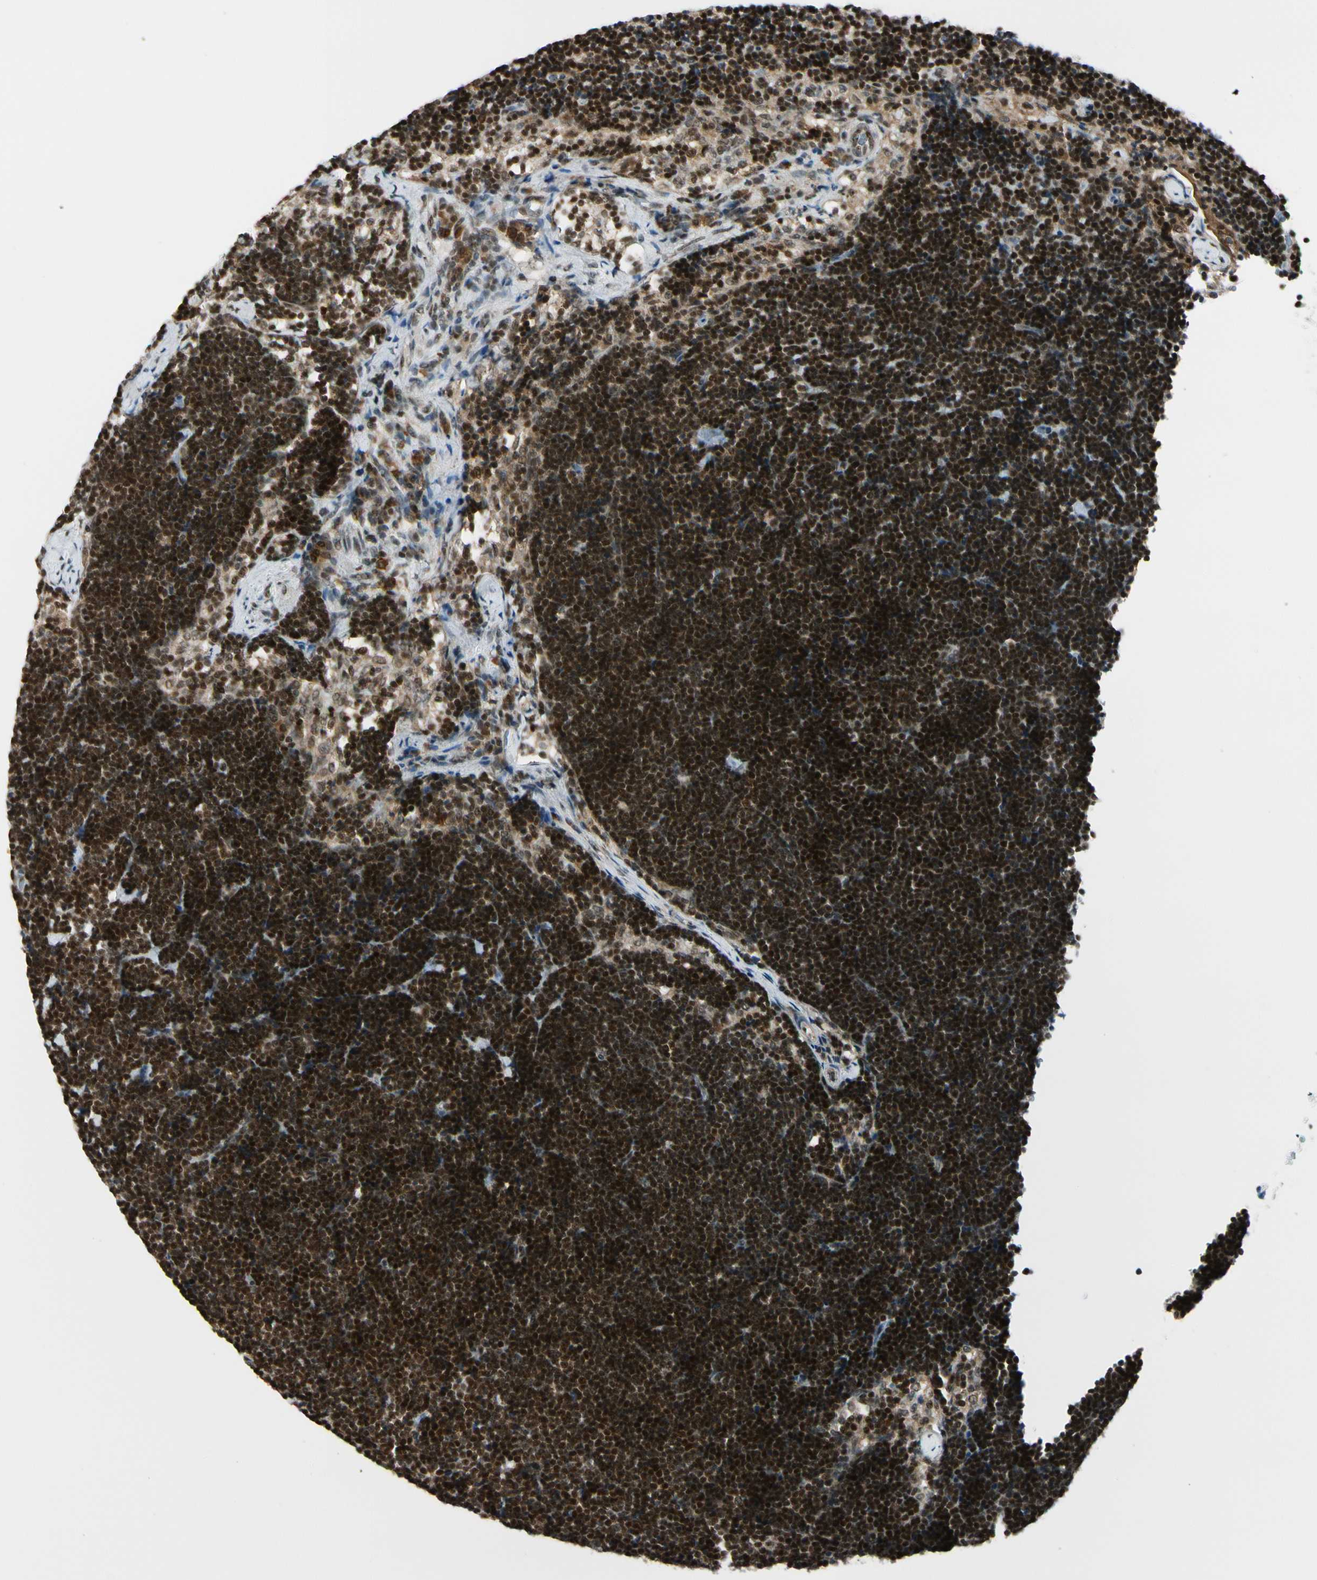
{"staining": {"intensity": "strong", "quantity": ">75%", "location": "cytoplasmic/membranous,nuclear"}, "tissue": "lymph node", "cell_type": "Germinal center cells", "image_type": "normal", "snomed": [{"axis": "morphology", "description": "Normal tissue, NOS"}, {"axis": "topography", "description": "Lymph node"}], "caption": "An image of human lymph node stained for a protein reveals strong cytoplasmic/membranous,nuclear brown staining in germinal center cells.", "gene": "DAXX", "patient": {"sex": "male", "age": 63}}